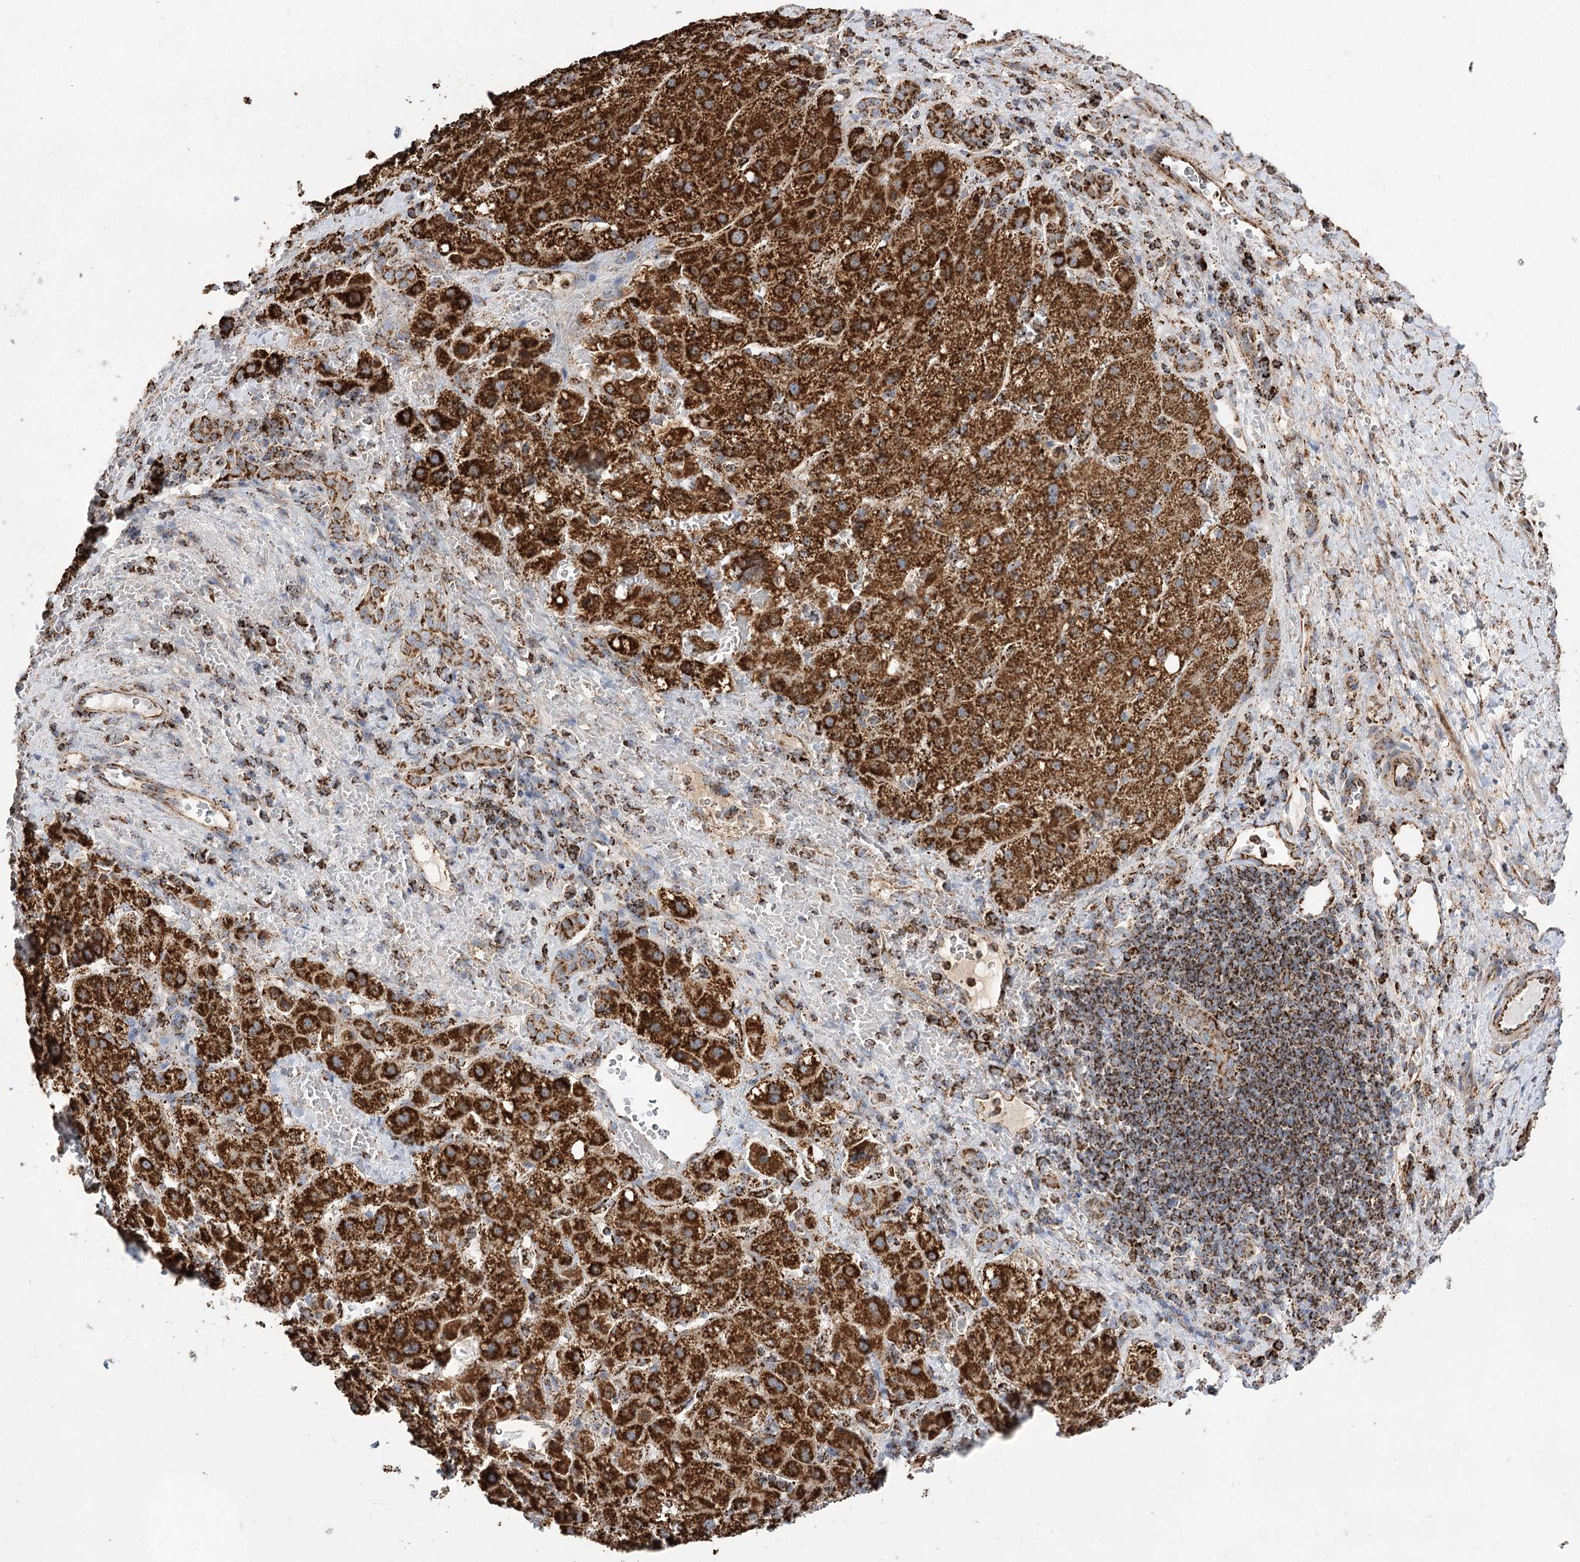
{"staining": {"intensity": "strong", "quantity": ">75%", "location": "cytoplasmic/membranous"}, "tissue": "liver cancer", "cell_type": "Tumor cells", "image_type": "cancer", "snomed": [{"axis": "morphology", "description": "Carcinoma, Hepatocellular, NOS"}, {"axis": "topography", "description": "Liver"}], "caption": "Hepatocellular carcinoma (liver) stained for a protein shows strong cytoplasmic/membranous positivity in tumor cells.", "gene": "NADK2", "patient": {"sex": "male", "age": 57}}